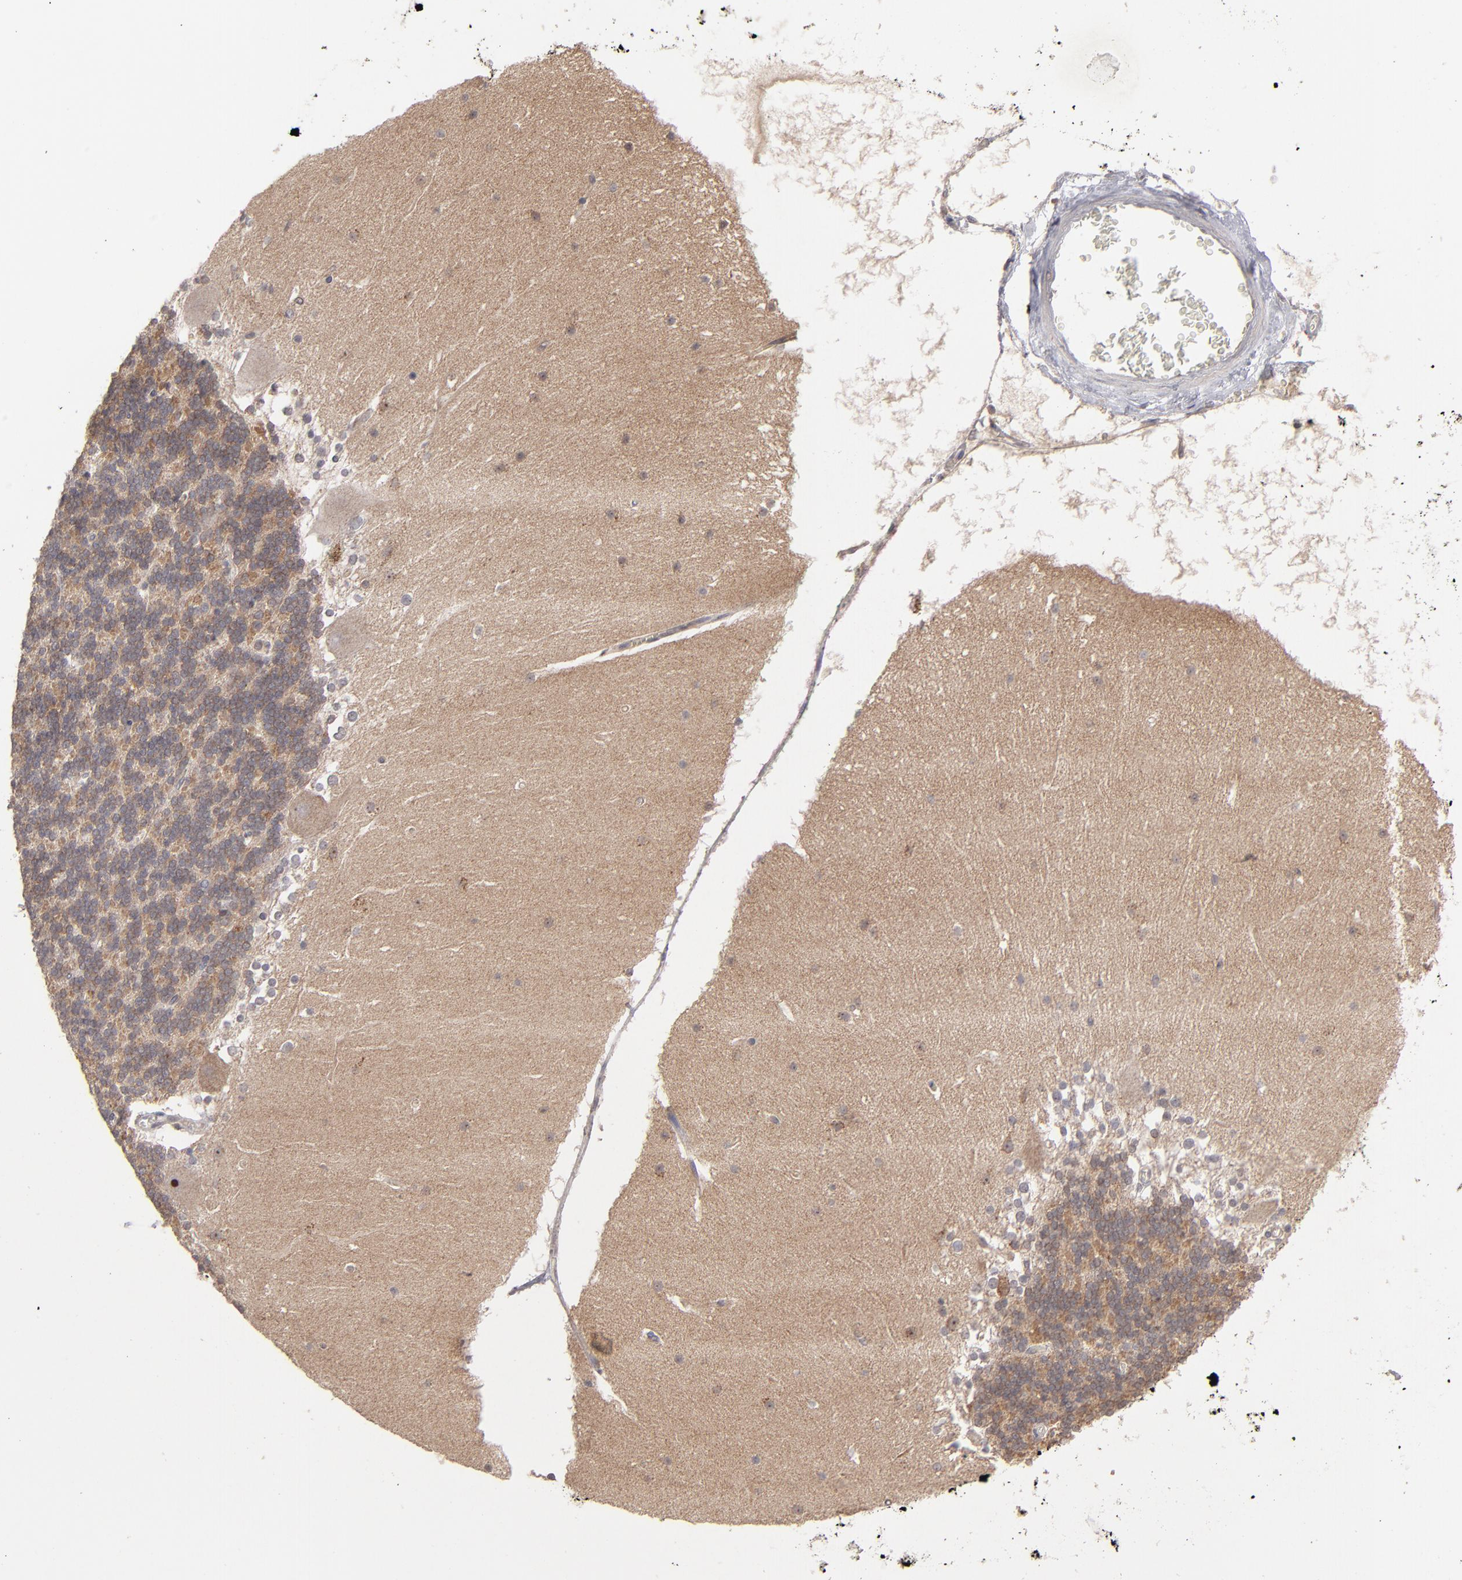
{"staining": {"intensity": "moderate", "quantity": ">75%", "location": "cytoplasmic/membranous"}, "tissue": "cerebellum", "cell_type": "Cells in granular layer", "image_type": "normal", "snomed": [{"axis": "morphology", "description": "Normal tissue, NOS"}, {"axis": "topography", "description": "Cerebellum"}], "caption": "Cells in granular layer exhibit medium levels of moderate cytoplasmic/membranous staining in about >75% of cells in unremarkable human cerebellum.", "gene": "GLCCI1", "patient": {"sex": "female", "age": 19}}